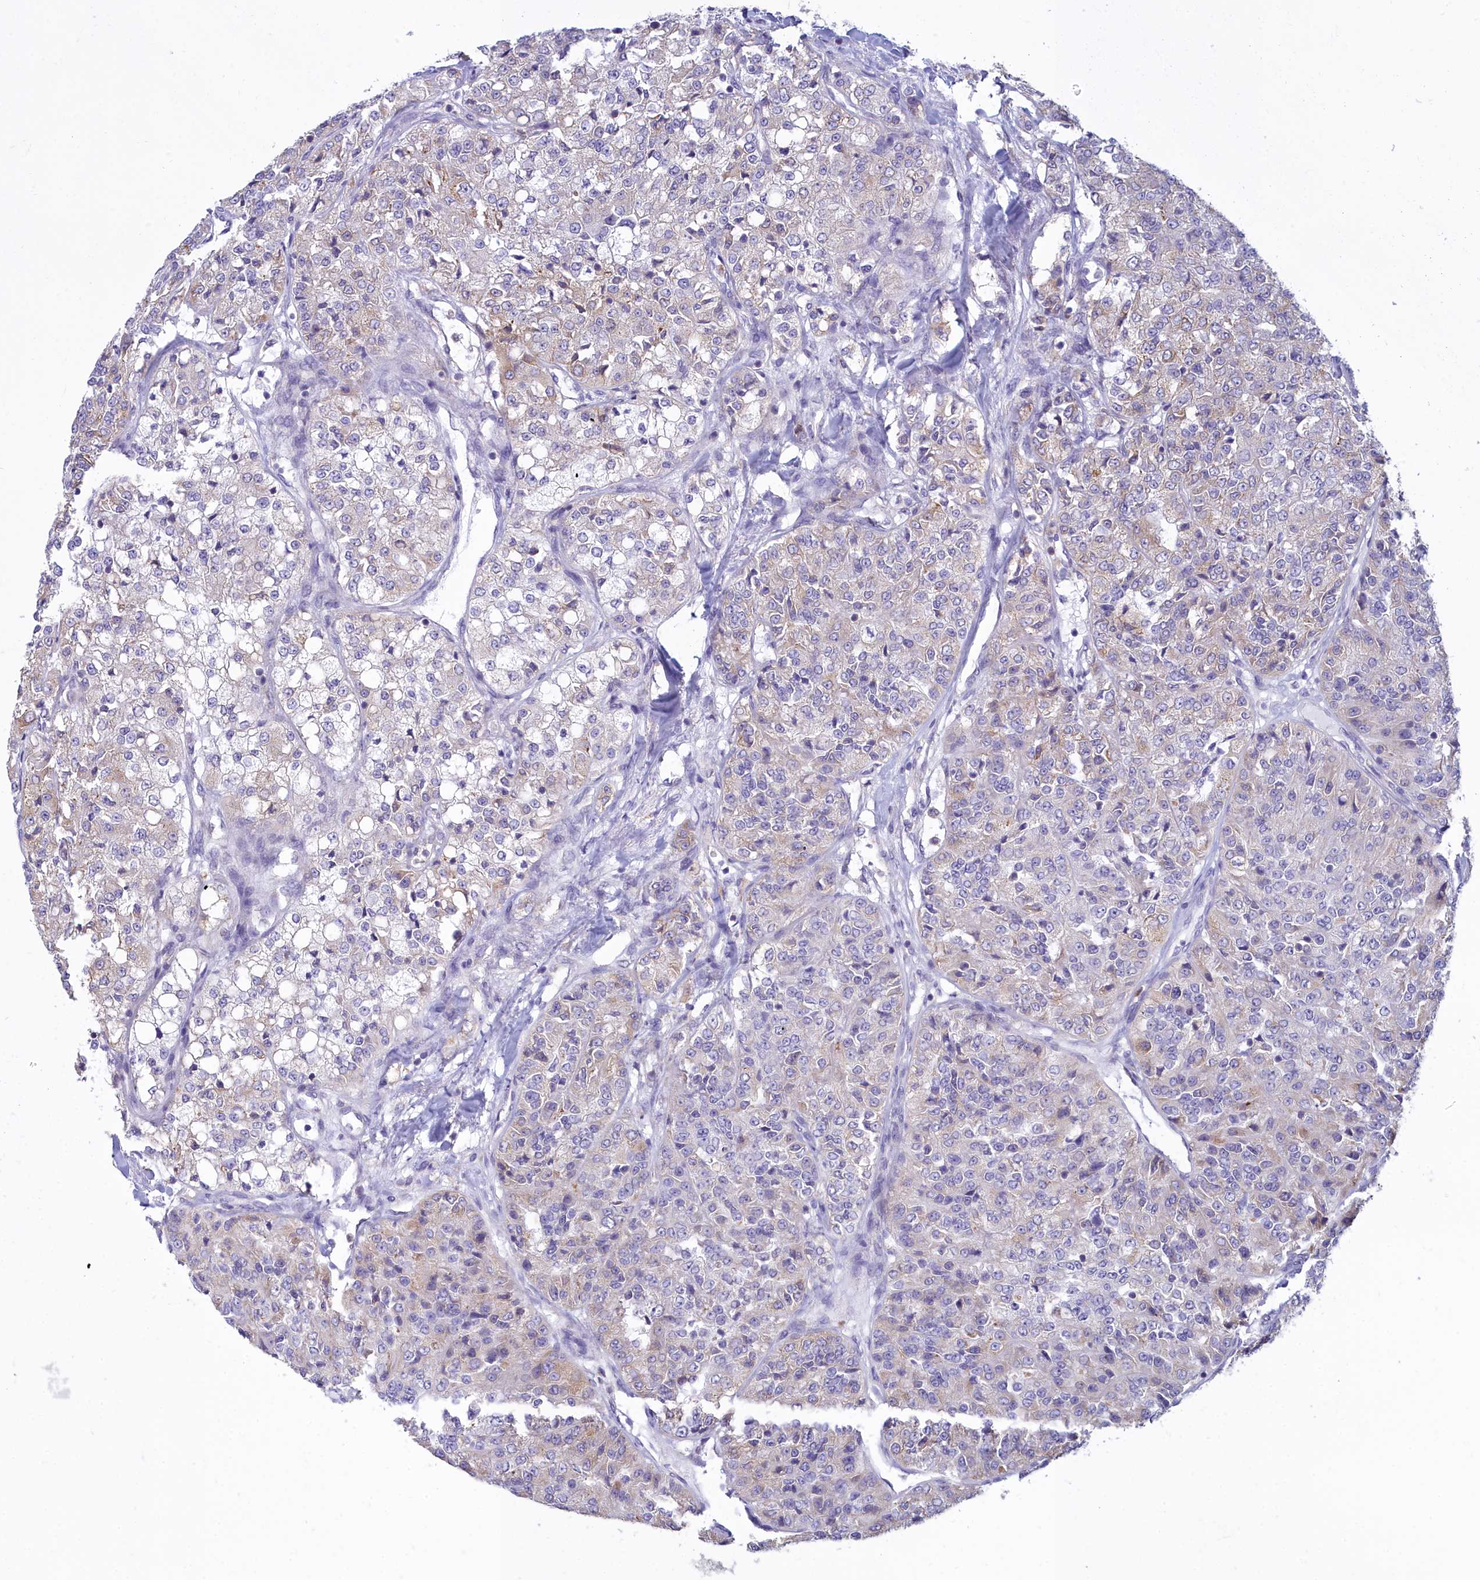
{"staining": {"intensity": "weak", "quantity": "<25%", "location": "cytoplasmic/membranous"}, "tissue": "renal cancer", "cell_type": "Tumor cells", "image_type": "cancer", "snomed": [{"axis": "morphology", "description": "Adenocarcinoma, NOS"}, {"axis": "topography", "description": "Kidney"}], "caption": "Immunohistochemistry (IHC) micrograph of human adenocarcinoma (renal) stained for a protein (brown), which demonstrates no positivity in tumor cells.", "gene": "HM13", "patient": {"sex": "female", "age": 63}}